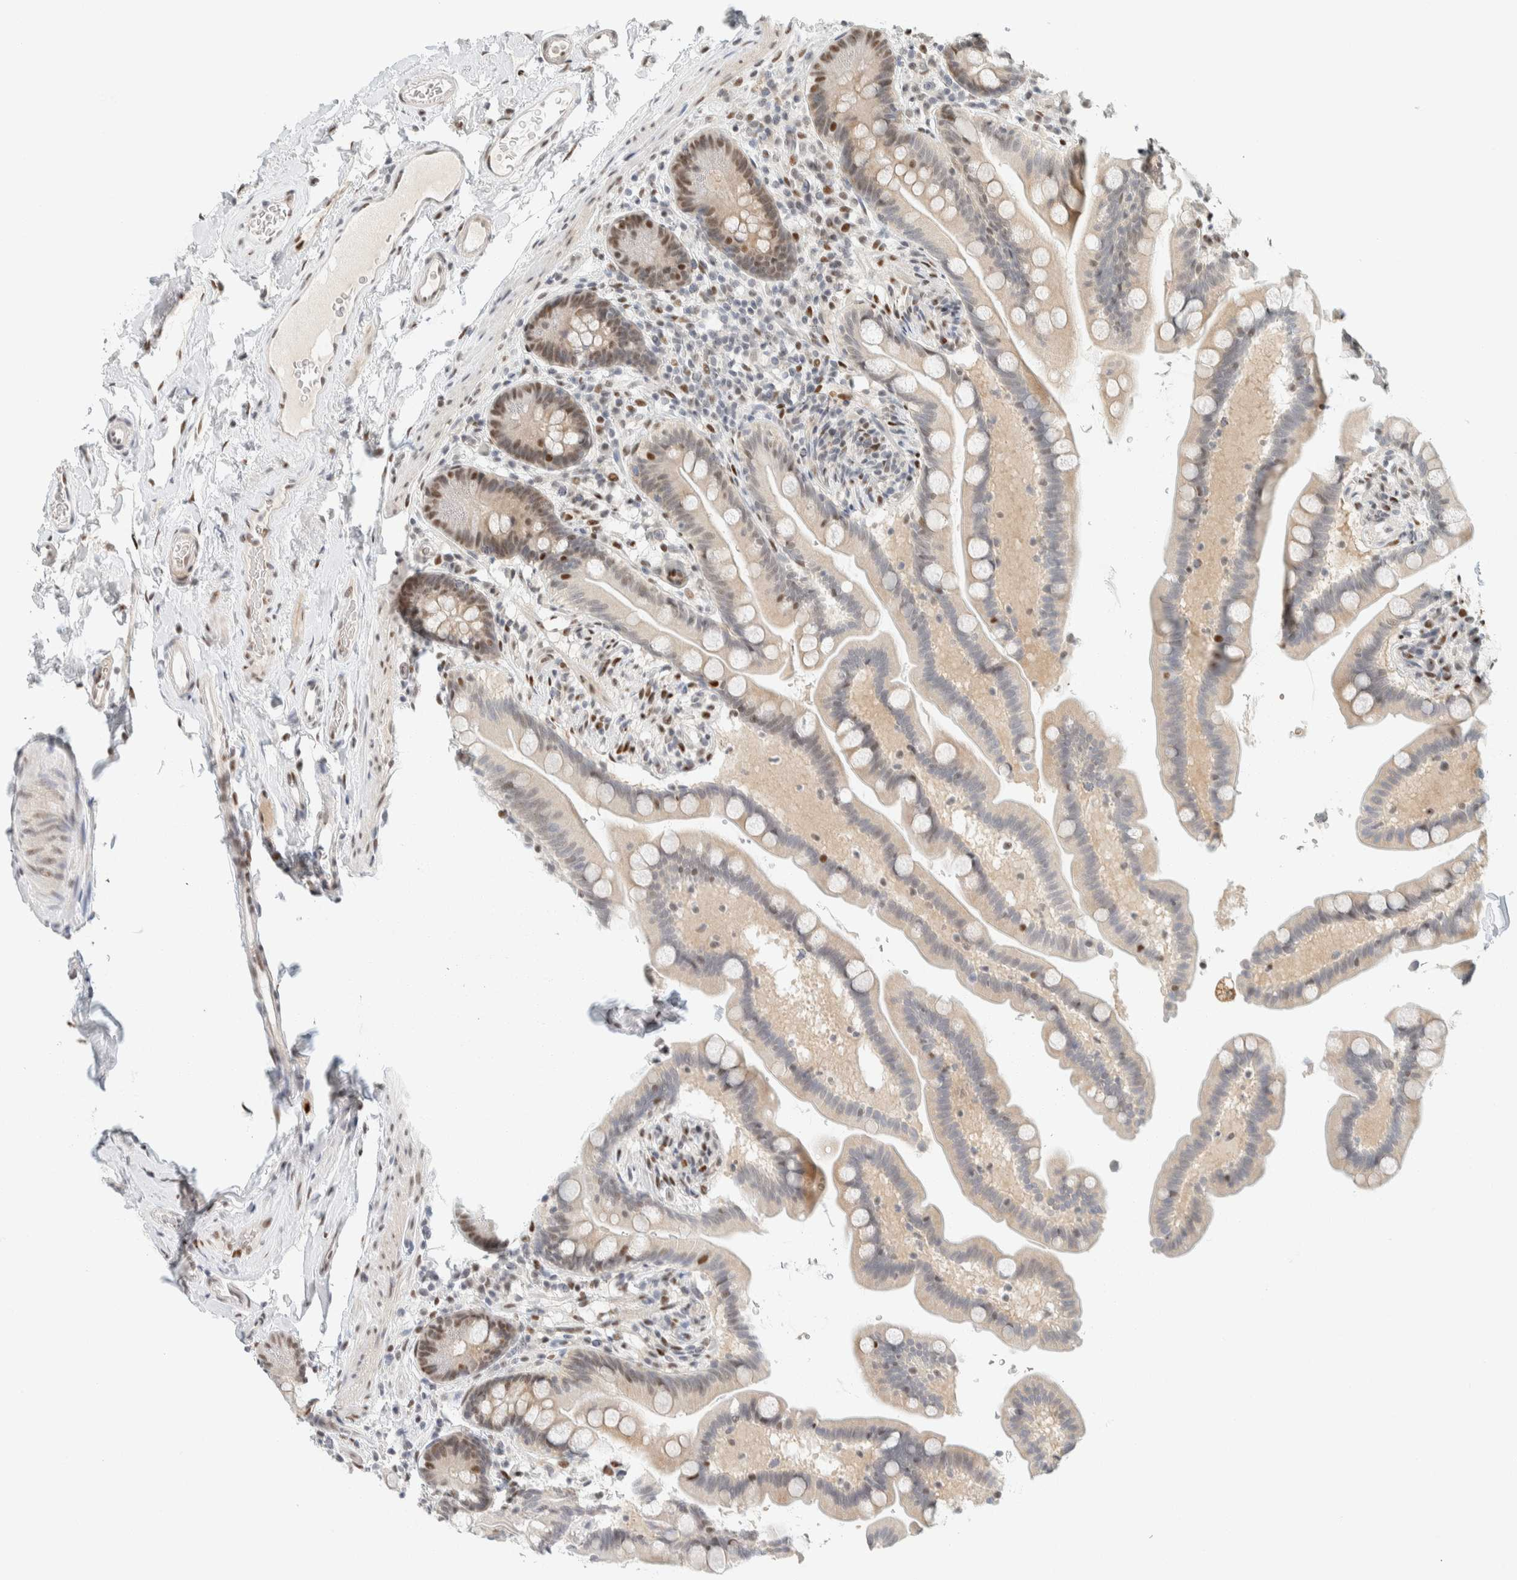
{"staining": {"intensity": "moderate", "quantity": ">75%", "location": "nuclear"}, "tissue": "colon", "cell_type": "Endothelial cells", "image_type": "normal", "snomed": [{"axis": "morphology", "description": "Normal tissue, NOS"}, {"axis": "topography", "description": "Smooth muscle"}, {"axis": "topography", "description": "Colon"}], "caption": "Colon was stained to show a protein in brown. There is medium levels of moderate nuclear positivity in approximately >75% of endothelial cells.", "gene": "ZNF683", "patient": {"sex": "male", "age": 73}}